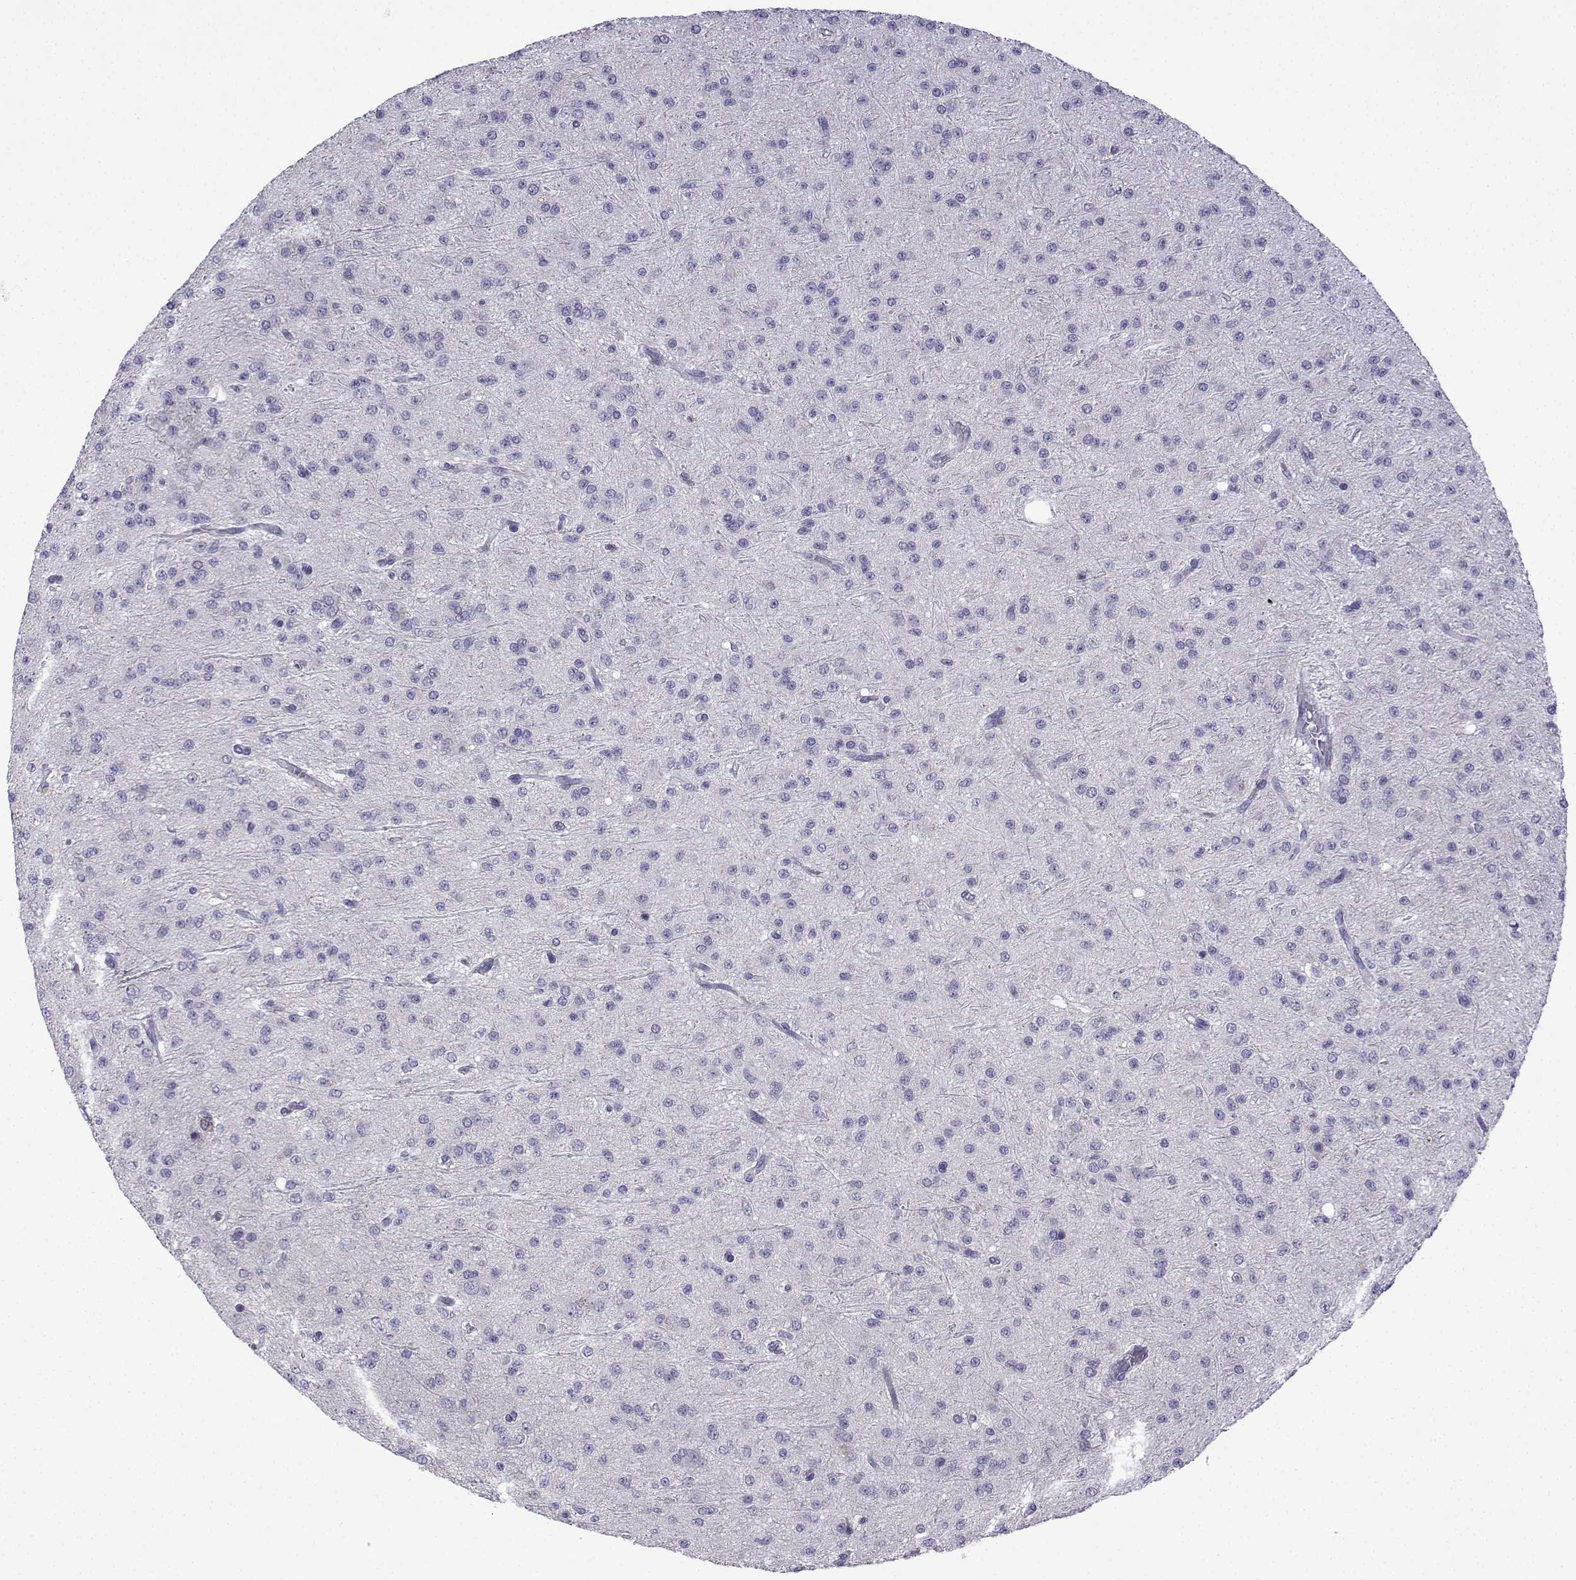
{"staining": {"intensity": "negative", "quantity": "none", "location": "none"}, "tissue": "glioma", "cell_type": "Tumor cells", "image_type": "cancer", "snomed": [{"axis": "morphology", "description": "Glioma, malignant, Low grade"}, {"axis": "topography", "description": "Brain"}], "caption": "The histopathology image demonstrates no significant expression in tumor cells of low-grade glioma (malignant).", "gene": "SPACA7", "patient": {"sex": "male", "age": 27}}